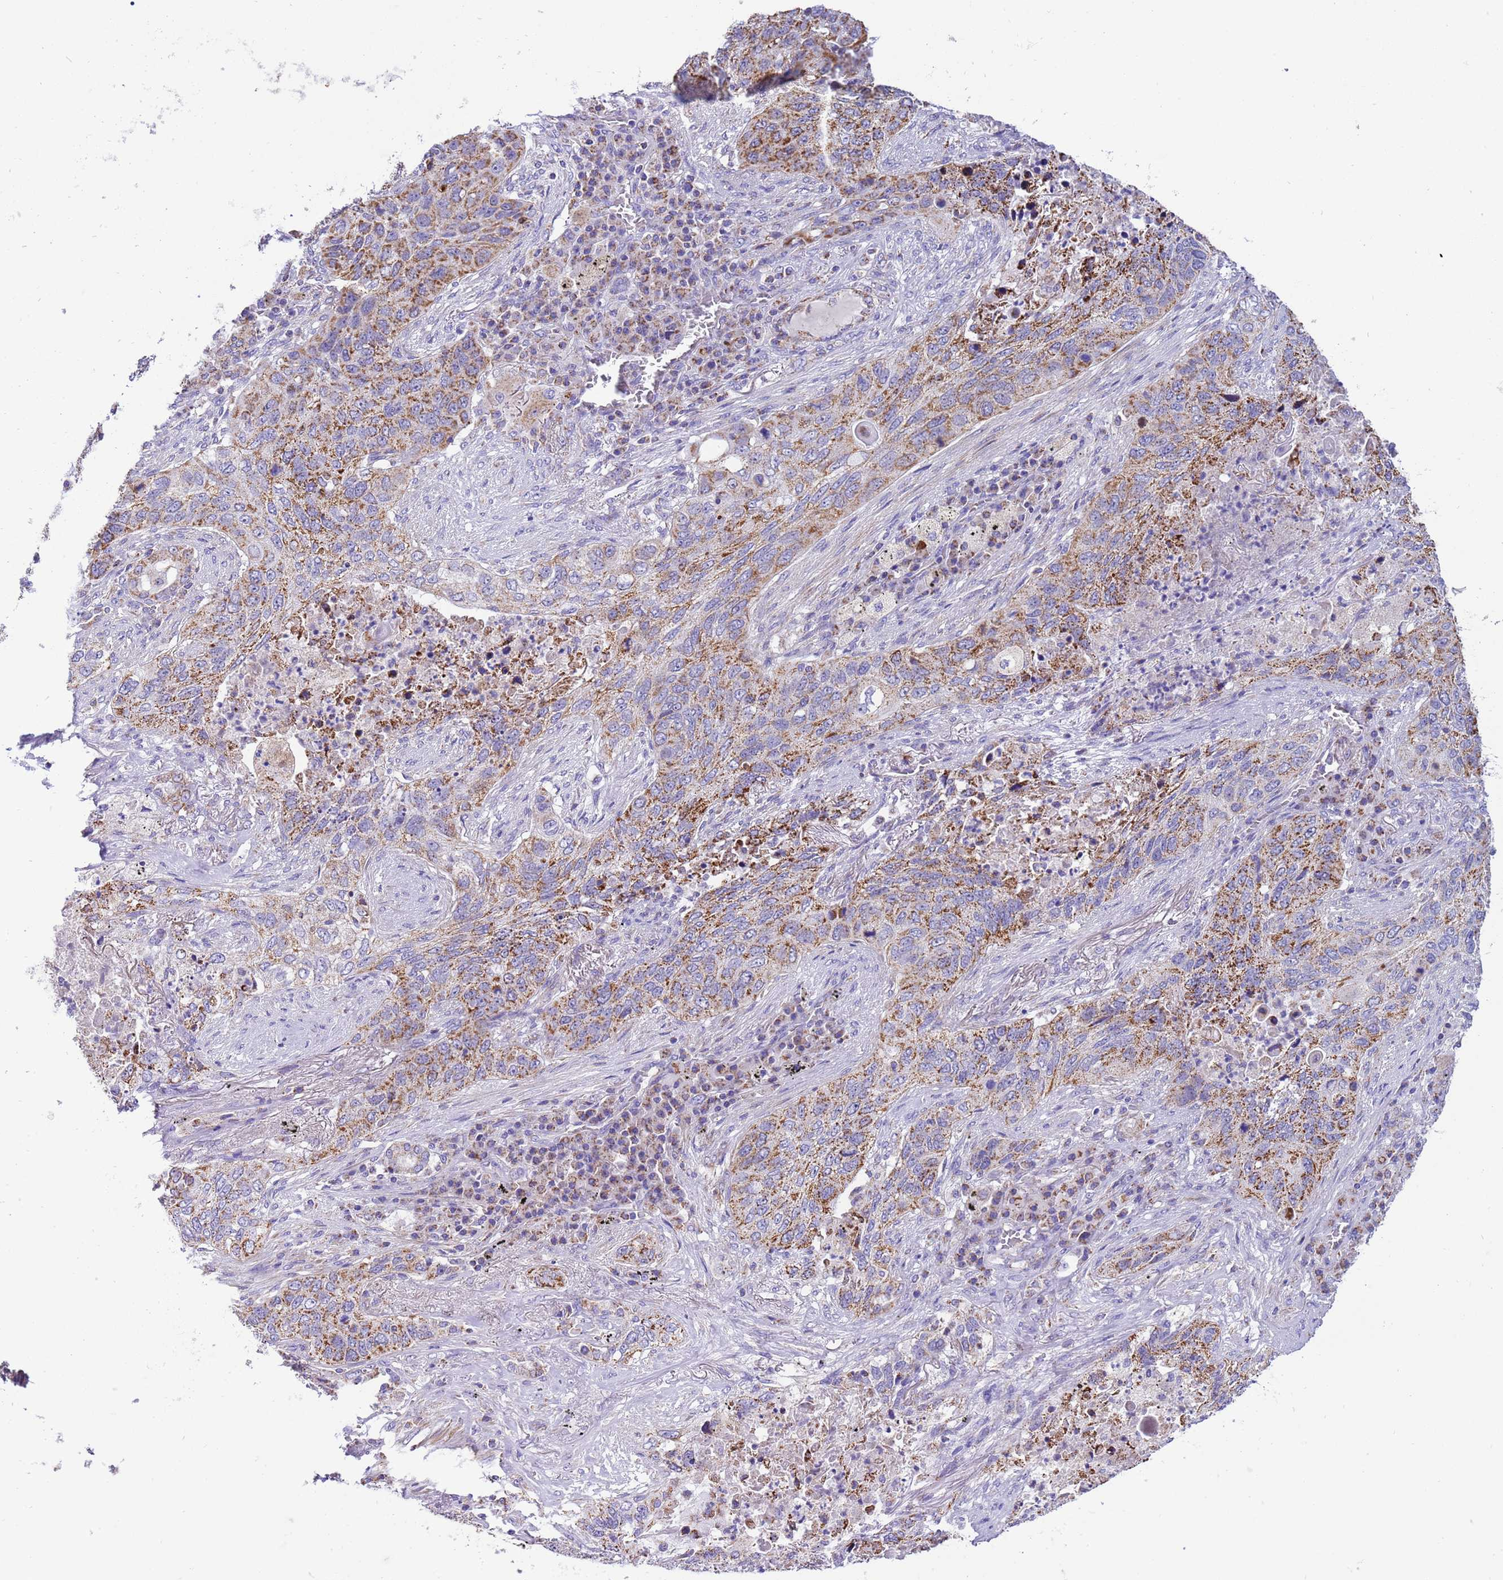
{"staining": {"intensity": "moderate", "quantity": ">75%", "location": "cytoplasmic/membranous"}, "tissue": "lung cancer", "cell_type": "Tumor cells", "image_type": "cancer", "snomed": [{"axis": "morphology", "description": "Squamous cell carcinoma, NOS"}, {"axis": "topography", "description": "Lung"}], "caption": "The immunohistochemical stain highlights moderate cytoplasmic/membranous staining in tumor cells of lung cancer tissue. (brown staining indicates protein expression, while blue staining denotes nuclei).", "gene": "RNF165", "patient": {"sex": "female", "age": 63}}